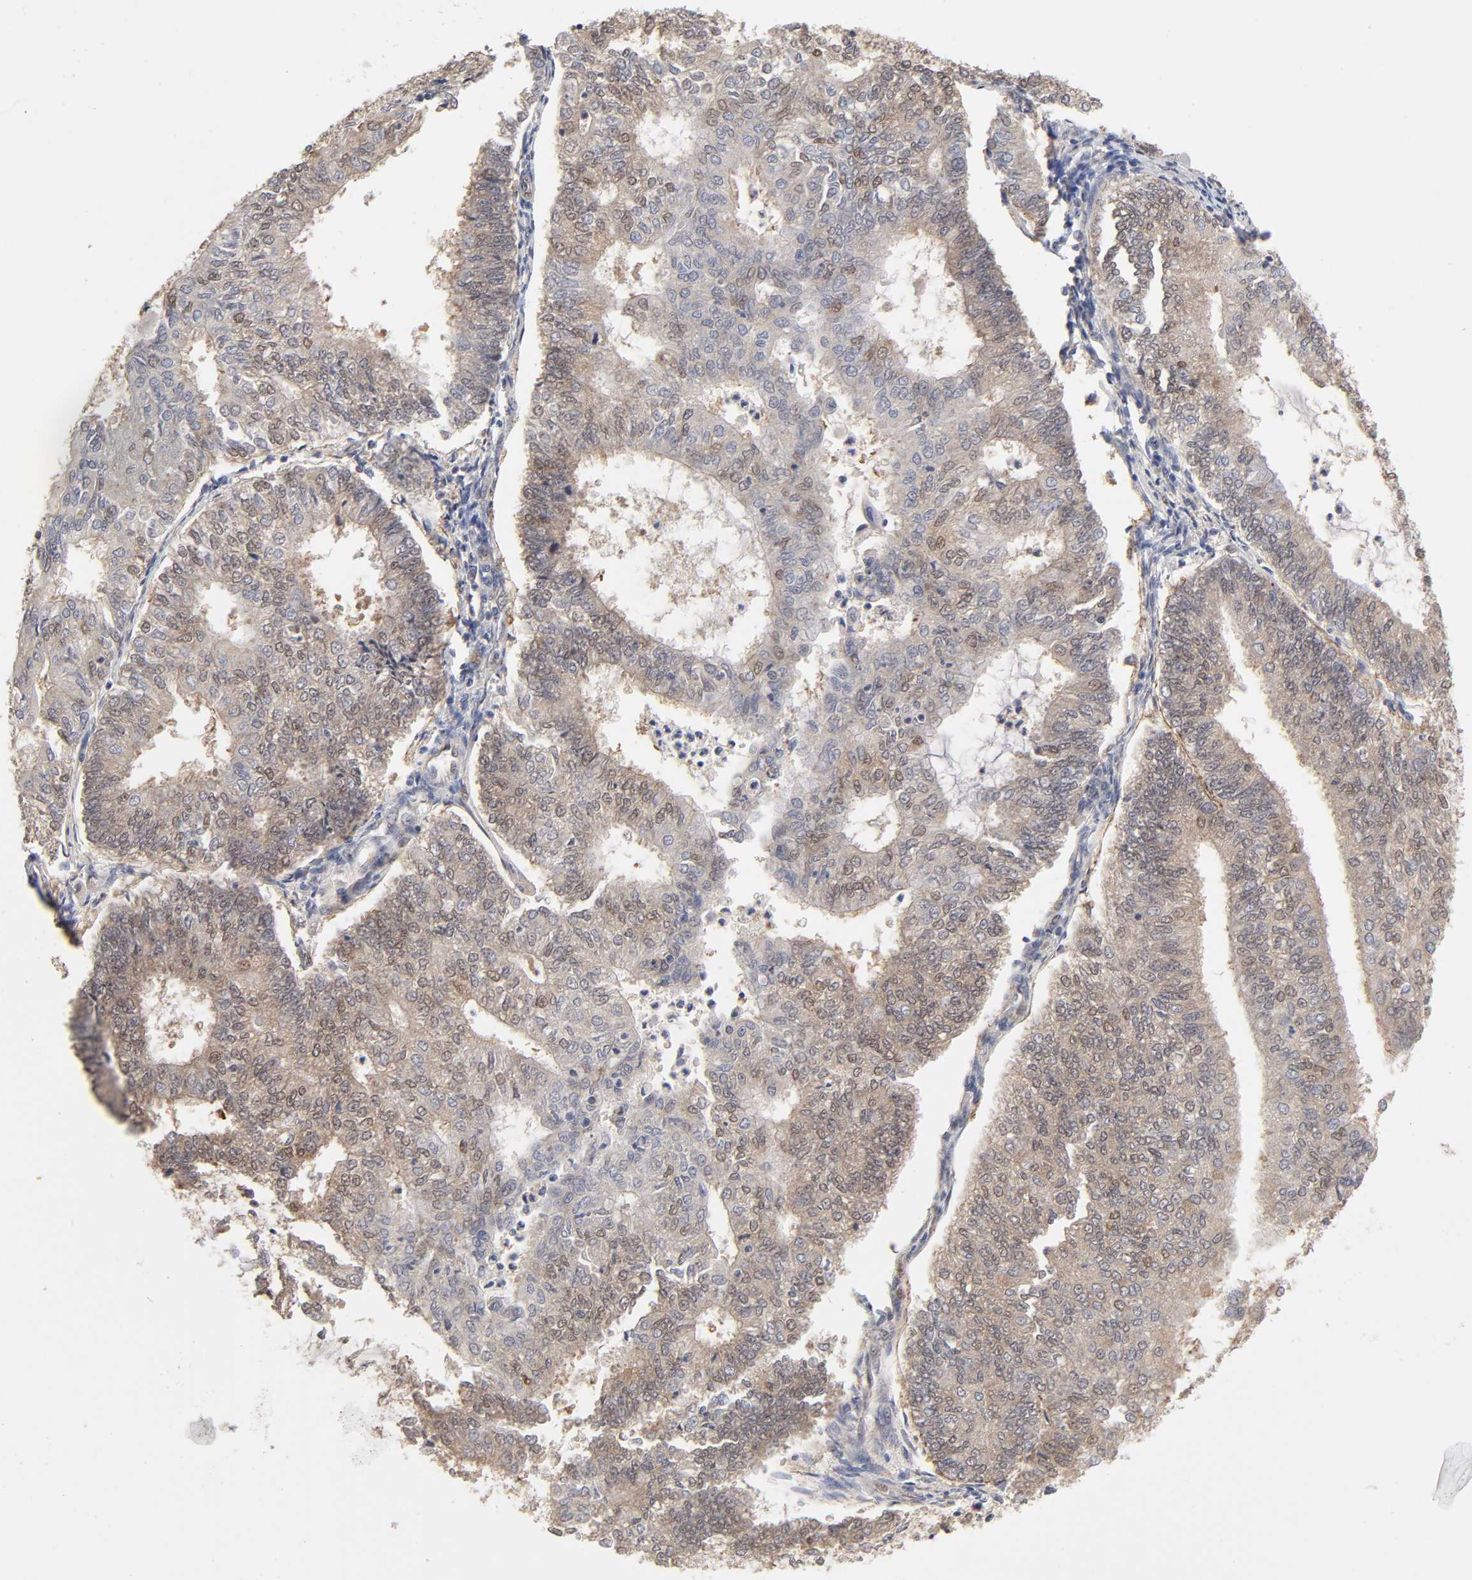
{"staining": {"intensity": "weak", "quantity": ">75%", "location": "cytoplasmic/membranous"}, "tissue": "endometrial cancer", "cell_type": "Tumor cells", "image_type": "cancer", "snomed": [{"axis": "morphology", "description": "Adenocarcinoma, NOS"}, {"axis": "topography", "description": "Endometrium"}], "caption": "IHC micrograph of human endometrial cancer stained for a protein (brown), which displays low levels of weak cytoplasmic/membranous staining in about >75% of tumor cells.", "gene": "MAPK1", "patient": {"sex": "female", "age": 59}}